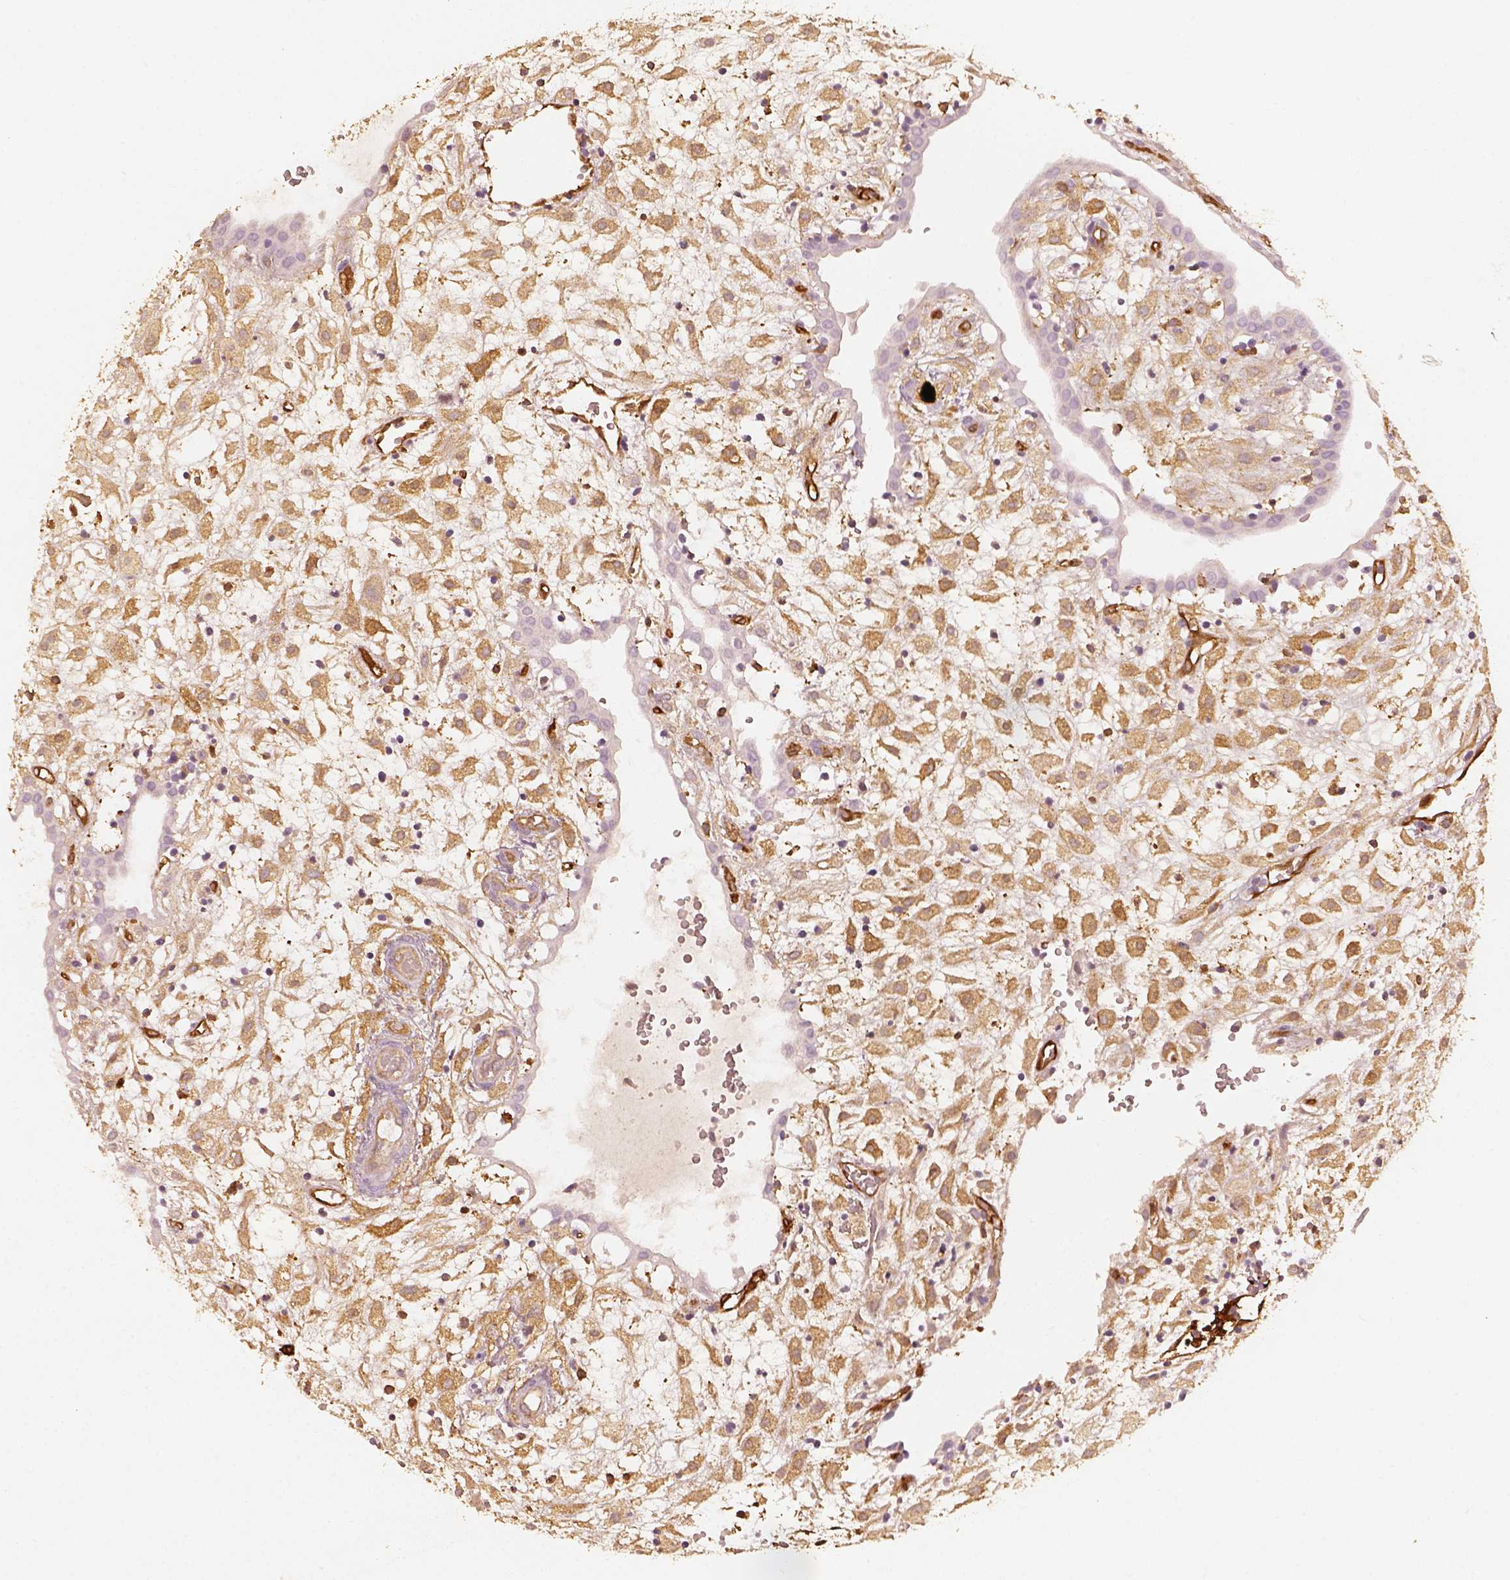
{"staining": {"intensity": "weak", "quantity": ">75%", "location": "cytoplasmic/membranous"}, "tissue": "placenta", "cell_type": "Decidual cells", "image_type": "normal", "snomed": [{"axis": "morphology", "description": "Normal tissue, NOS"}, {"axis": "topography", "description": "Placenta"}], "caption": "Weak cytoplasmic/membranous expression for a protein is present in about >75% of decidual cells of unremarkable placenta using immunohistochemistry.", "gene": "FSCN1", "patient": {"sex": "female", "age": 24}}